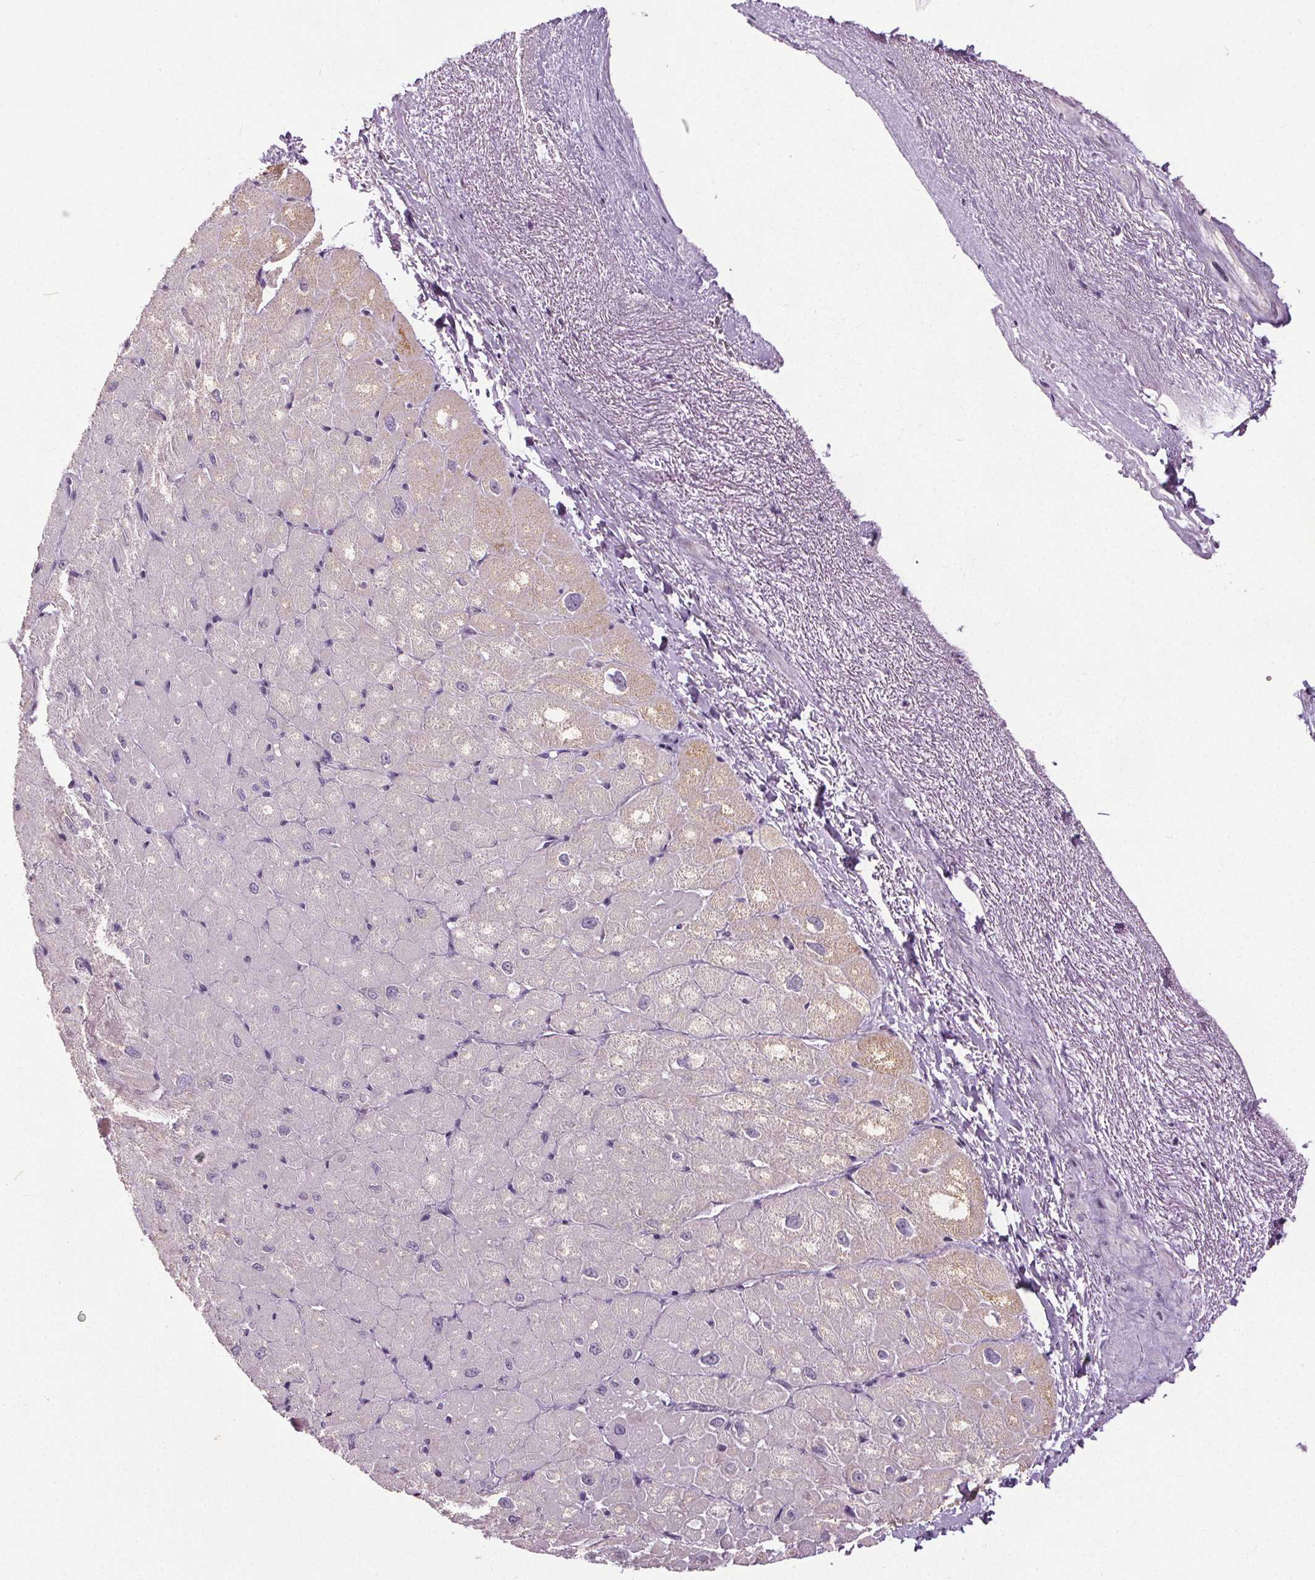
{"staining": {"intensity": "negative", "quantity": "none", "location": "none"}, "tissue": "heart muscle", "cell_type": "Cardiomyocytes", "image_type": "normal", "snomed": [{"axis": "morphology", "description": "Normal tissue, NOS"}, {"axis": "topography", "description": "Heart"}], "caption": "This is an IHC micrograph of benign human heart muscle. There is no positivity in cardiomyocytes.", "gene": "SLC2A9", "patient": {"sex": "male", "age": 62}}